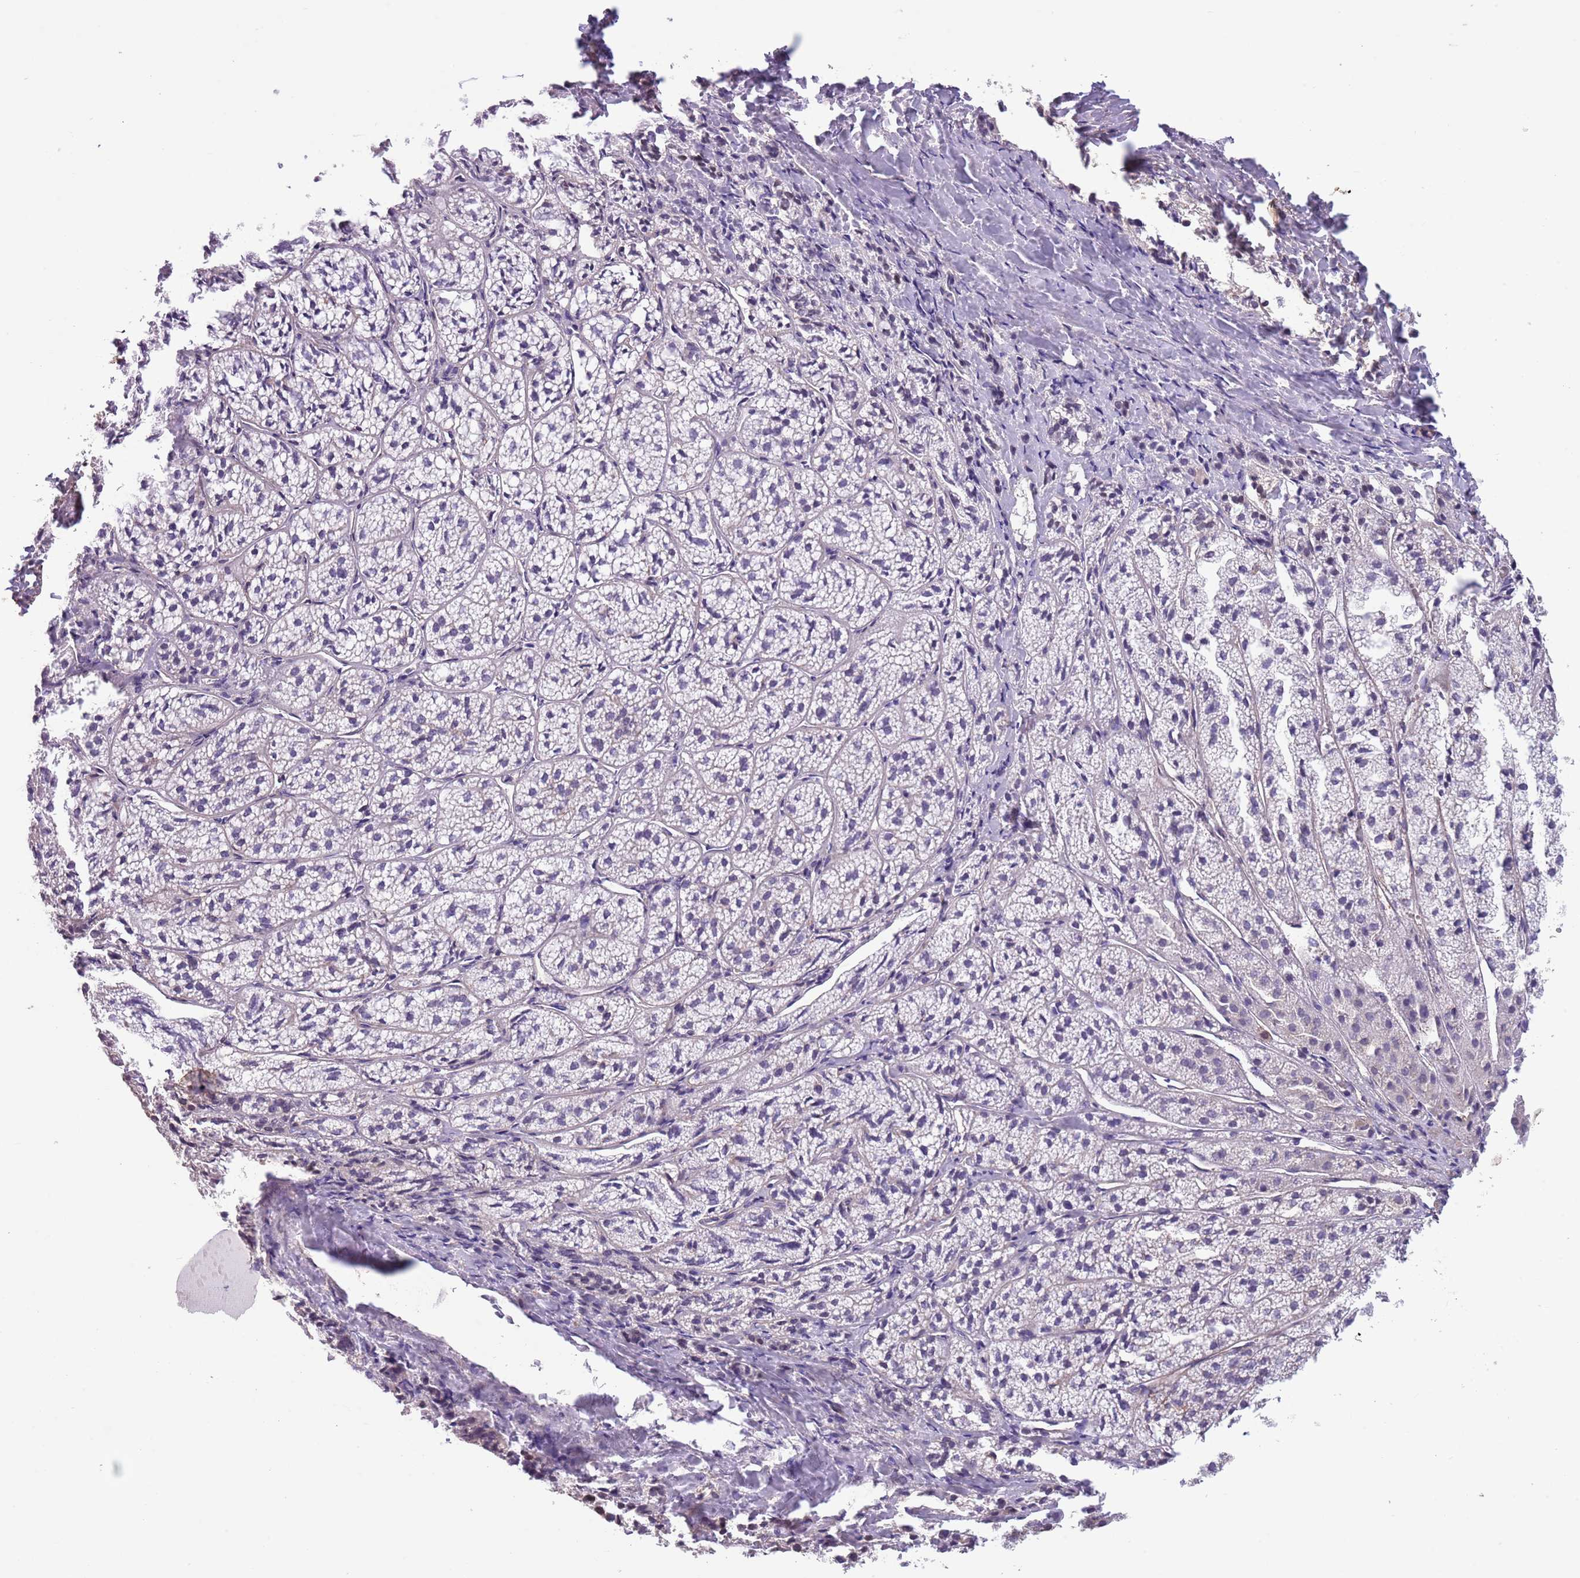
{"staining": {"intensity": "weak", "quantity": "<25%", "location": "nuclear"}, "tissue": "adrenal gland", "cell_type": "Glandular cells", "image_type": "normal", "snomed": [{"axis": "morphology", "description": "Normal tissue, NOS"}, {"axis": "topography", "description": "Adrenal gland"}], "caption": "Histopathology image shows no significant protein positivity in glandular cells of unremarkable adrenal gland. (DAB immunohistochemistry, high magnification).", "gene": "CREBZF", "patient": {"sex": "female", "age": 44}}